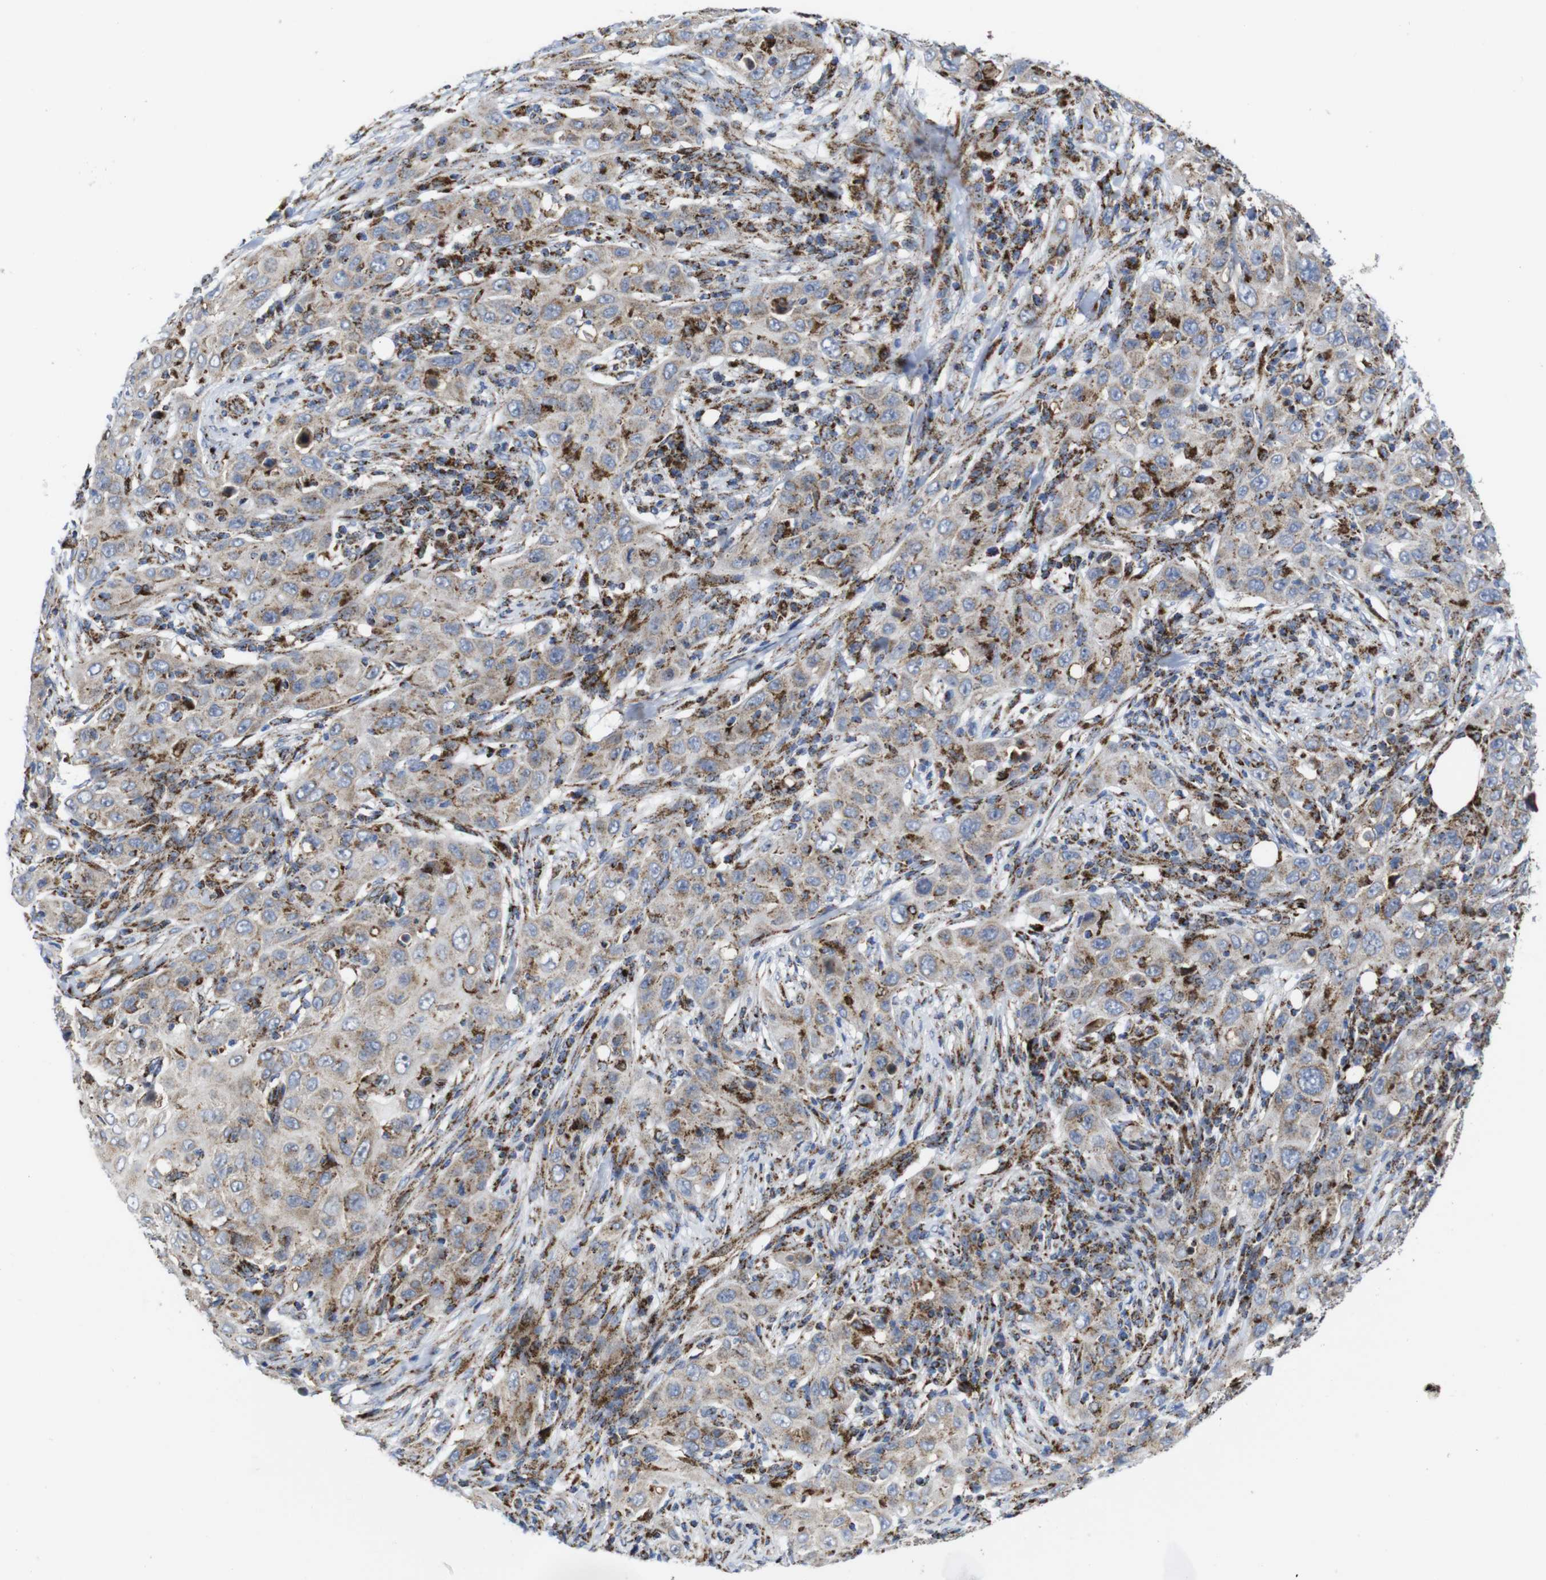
{"staining": {"intensity": "weak", "quantity": "25%-75%", "location": "cytoplasmic/membranous"}, "tissue": "skin cancer", "cell_type": "Tumor cells", "image_type": "cancer", "snomed": [{"axis": "morphology", "description": "Squamous cell carcinoma, NOS"}, {"axis": "topography", "description": "Skin"}], "caption": "Immunohistochemical staining of squamous cell carcinoma (skin) exhibits low levels of weak cytoplasmic/membranous protein expression in about 25%-75% of tumor cells. The protein of interest is stained brown, and the nuclei are stained in blue (DAB IHC with brightfield microscopy, high magnification).", "gene": "TMEM192", "patient": {"sex": "female", "age": 88}}